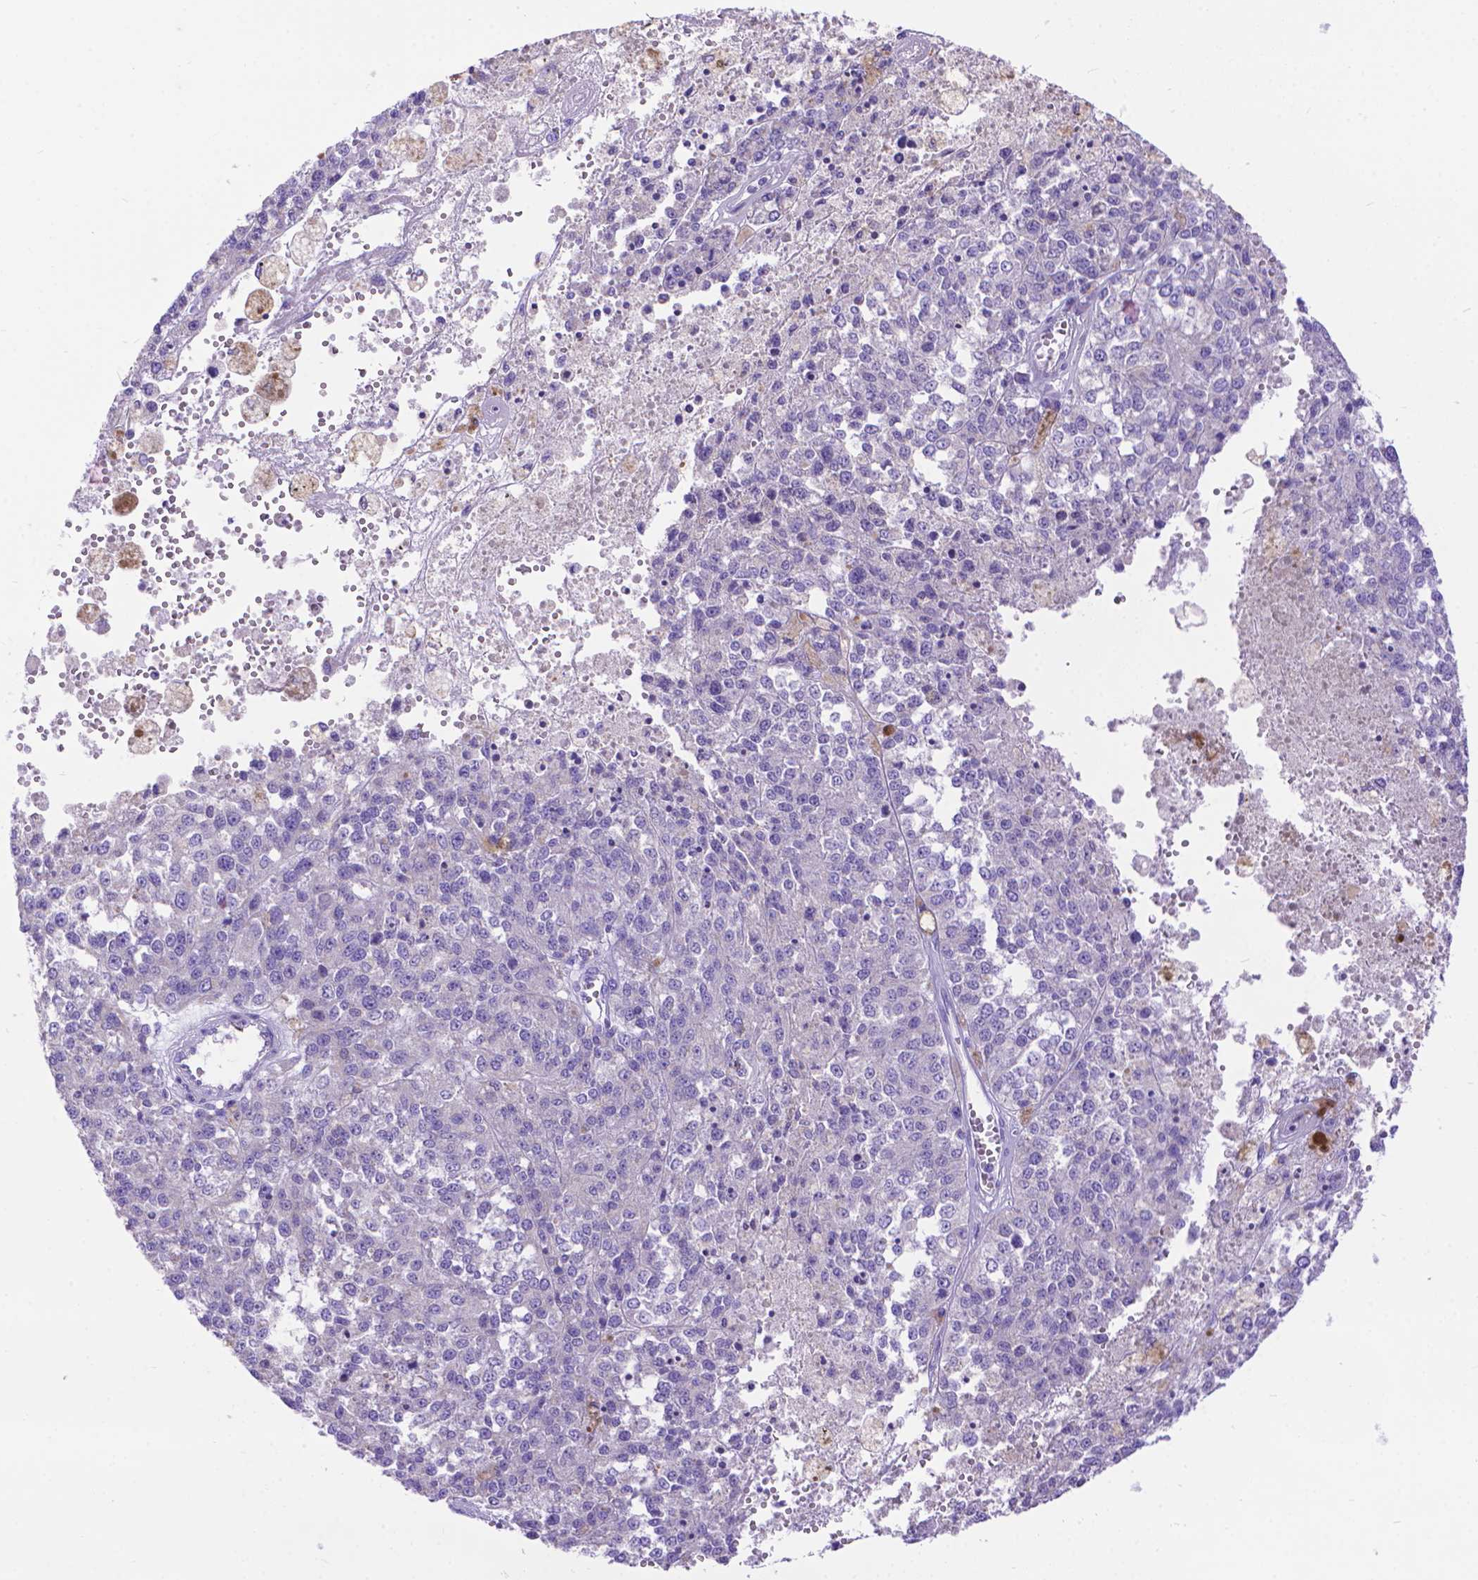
{"staining": {"intensity": "negative", "quantity": "none", "location": "none"}, "tissue": "melanoma", "cell_type": "Tumor cells", "image_type": "cancer", "snomed": [{"axis": "morphology", "description": "Malignant melanoma, Metastatic site"}, {"axis": "topography", "description": "Lymph node"}], "caption": "Photomicrograph shows no significant protein expression in tumor cells of melanoma.", "gene": "DHRS2", "patient": {"sex": "female", "age": 64}}